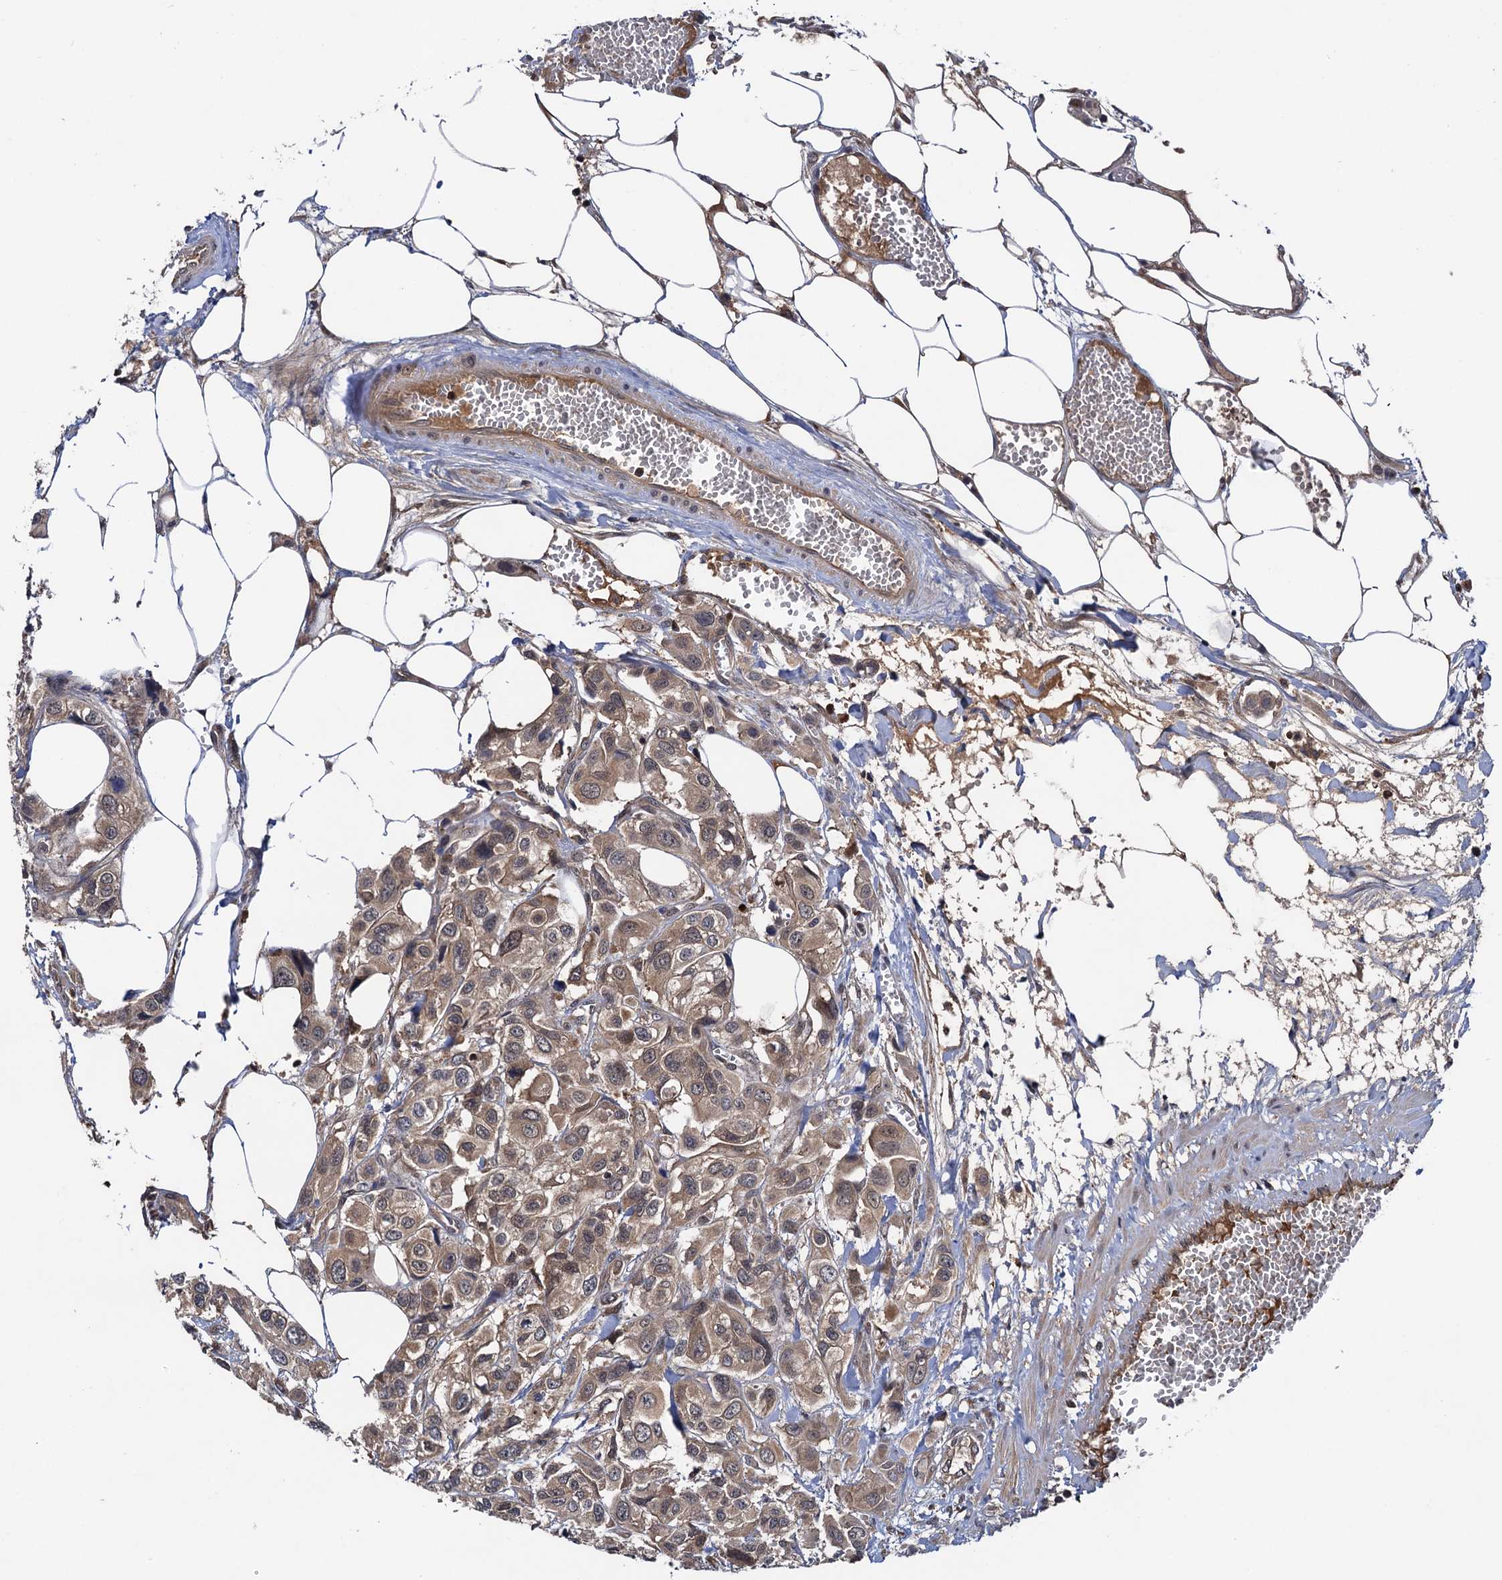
{"staining": {"intensity": "weak", "quantity": "25%-75%", "location": "cytoplasmic/membranous"}, "tissue": "urothelial cancer", "cell_type": "Tumor cells", "image_type": "cancer", "snomed": [{"axis": "morphology", "description": "Urothelial carcinoma, High grade"}, {"axis": "topography", "description": "Urinary bladder"}], "caption": "Tumor cells demonstrate low levels of weak cytoplasmic/membranous staining in about 25%-75% of cells in human urothelial cancer.", "gene": "SELENOP", "patient": {"sex": "male", "age": 67}}